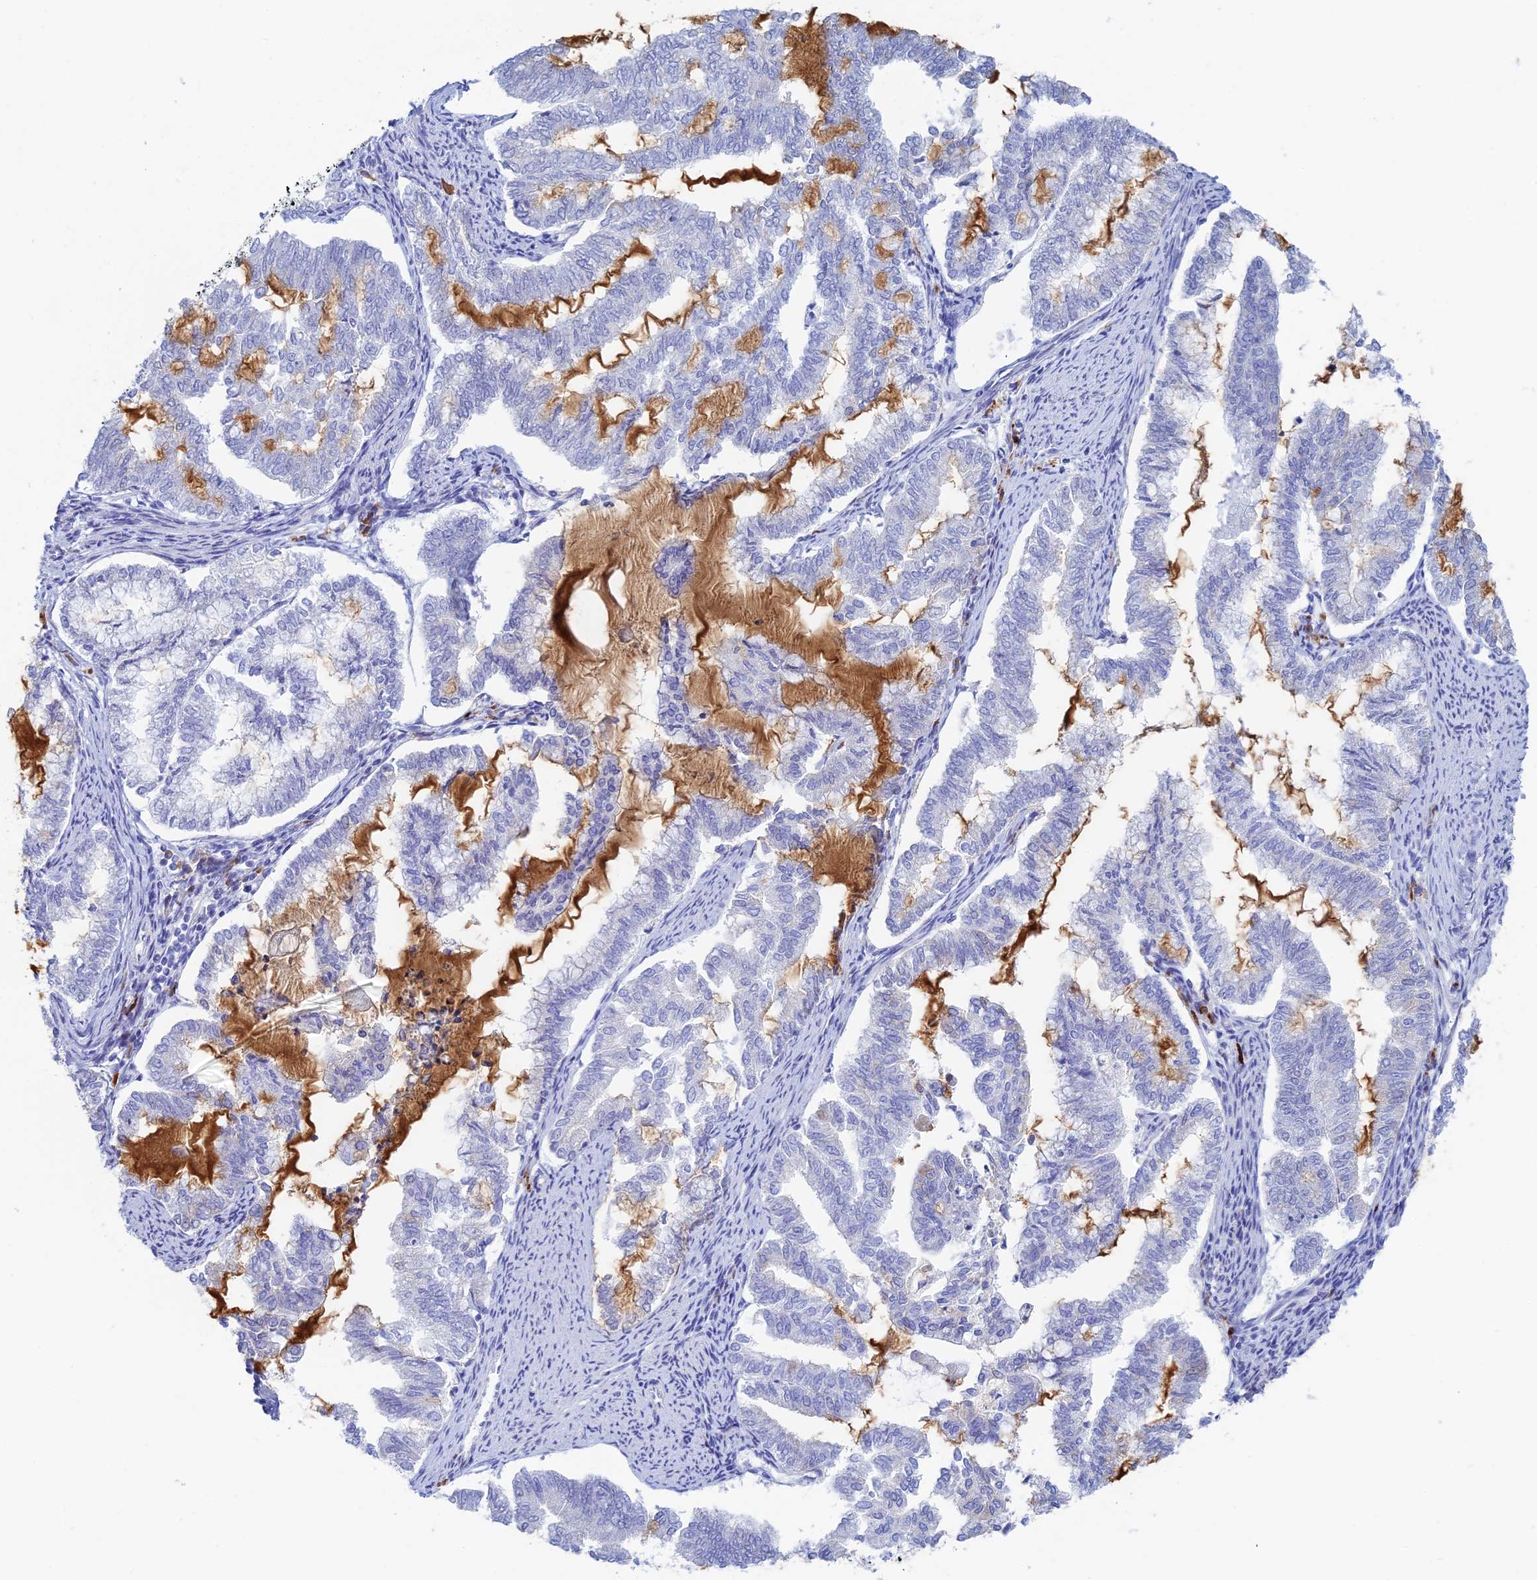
{"staining": {"intensity": "negative", "quantity": "none", "location": "none"}, "tissue": "endometrial cancer", "cell_type": "Tumor cells", "image_type": "cancer", "snomed": [{"axis": "morphology", "description": "Adenocarcinoma, NOS"}, {"axis": "topography", "description": "Endometrium"}], "caption": "Immunohistochemistry (IHC) of endometrial adenocarcinoma reveals no positivity in tumor cells. (DAB IHC visualized using brightfield microscopy, high magnification).", "gene": "CEP152", "patient": {"sex": "female", "age": 79}}